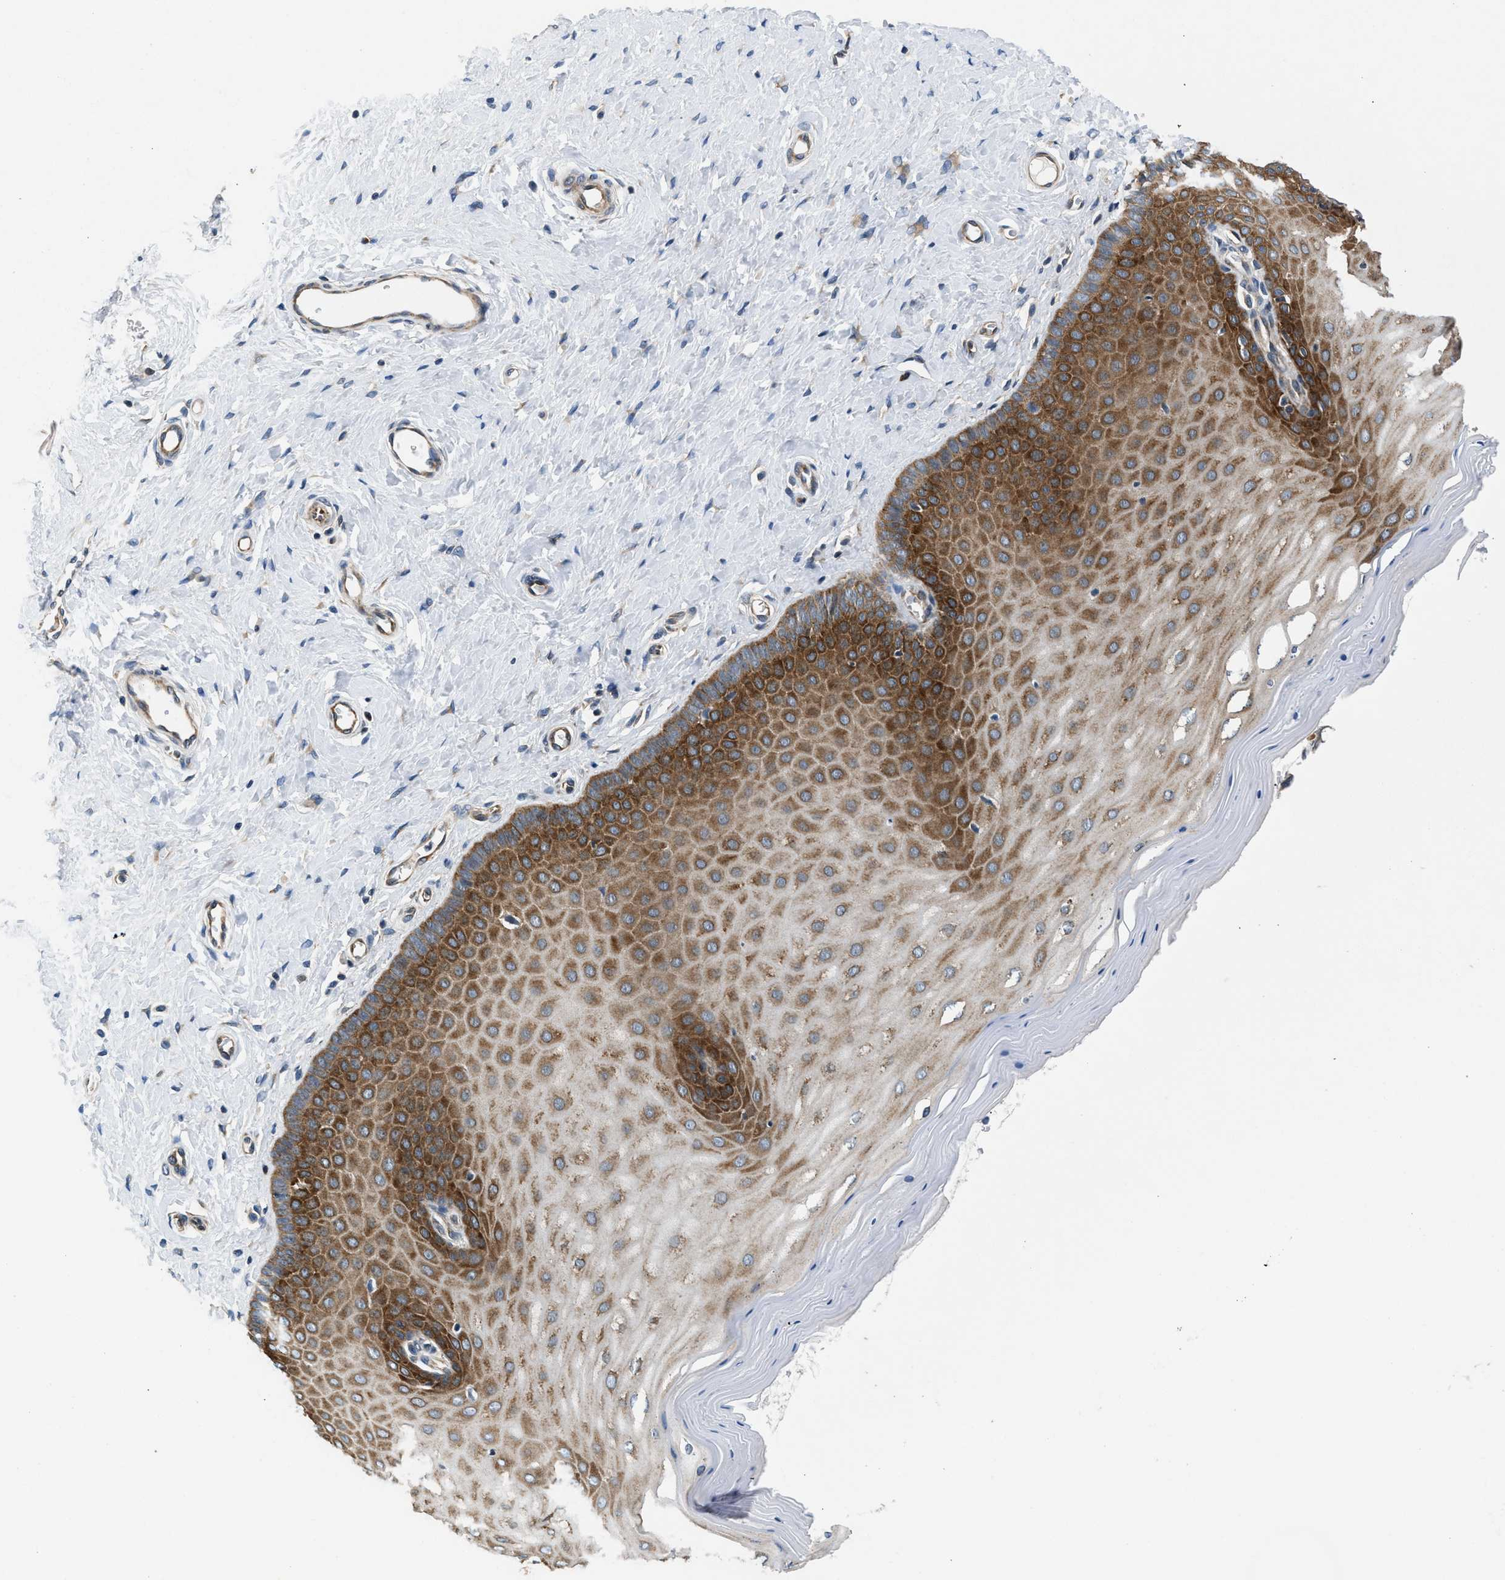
{"staining": {"intensity": "moderate", "quantity": ">75%", "location": "cytoplasmic/membranous"}, "tissue": "cervix", "cell_type": "Squamous epithelial cells", "image_type": "normal", "snomed": [{"axis": "morphology", "description": "Normal tissue, NOS"}, {"axis": "topography", "description": "Cervix"}], "caption": "Squamous epithelial cells reveal medium levels of moderate cytoplasmic/membranous staining in approximately >75% of cells in normal cervix.", "gene": "PA2G4", "patient": {"sex": "female", "age": 55}}